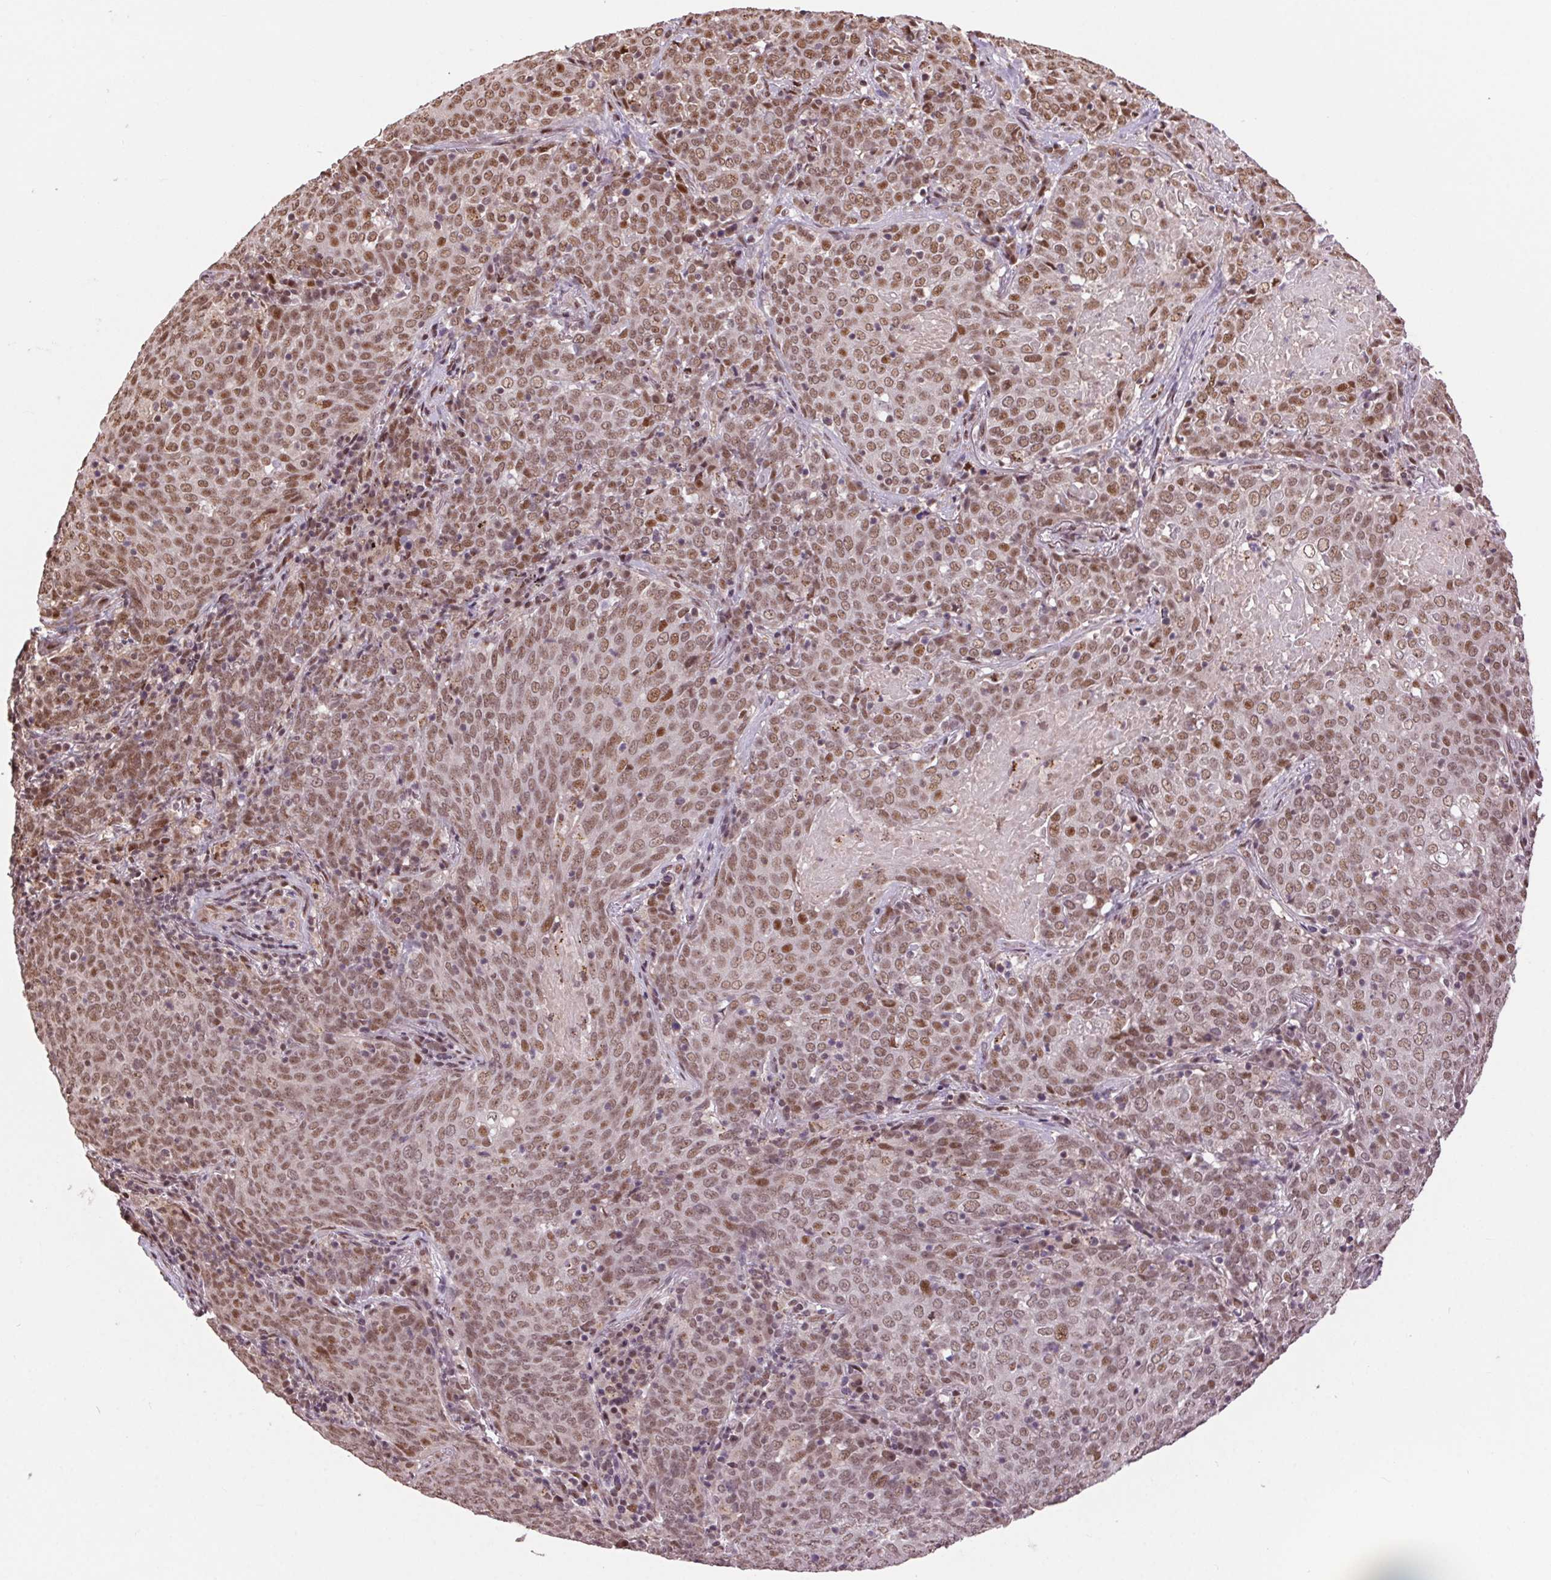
{"staining": {"intensity": "moderate", "quantity": ">75%", "location": "nuclear"}, "tissue": "lung cancer", "cell_type": "Tumor cells", "image_type": "cancer", "snomed": [{"axis": "morphology", "description": "Squamous cell carcinoma, NOS"}, {"axis": "topography", "description": "Lung"}], "caption": "This is a micrograph of immunohistochemistry staining of lung cancer, which shows moderate positivity in the nuclear of tumor cells.", "gene": "RAD23A", "patient": {"sex": "male", "age": 82}}